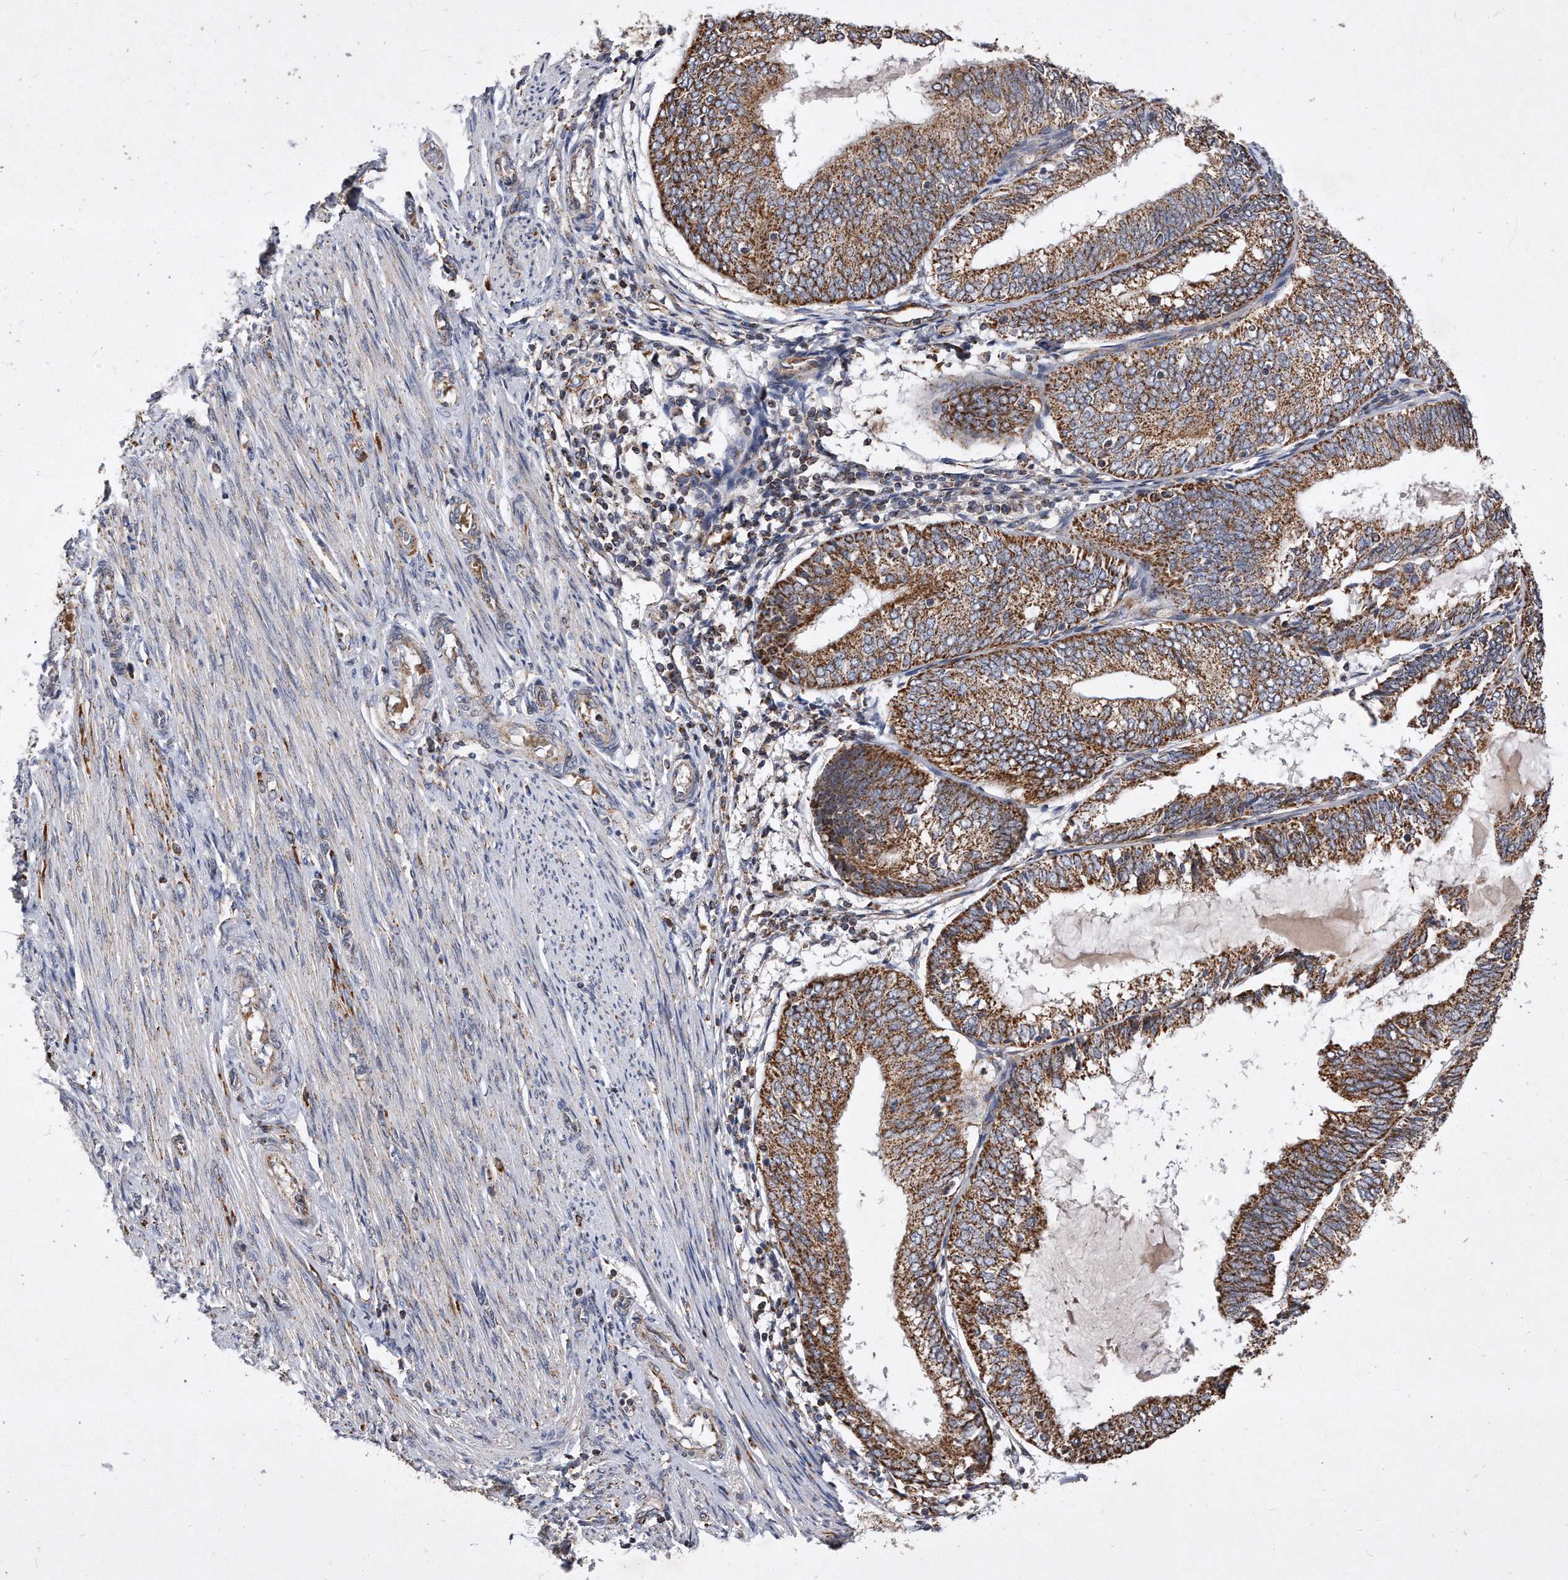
{"staining": {"intensity": "moderate", "quantity": ">75%", "location": "cytoplasmic/membranous"}, "tissue": "endometrial cancer", "cell_type": "Tumor cells", "image_type": "cancer", "snomed": [{"axis": "morphology", "description": "Adenocarcinoma, NOS"}, {"axis": "topography", "description": "Endometrium"}], "caption": "Adenocarcinoma (endometrial) was stained to show a protein in brown. There is medium levels of moderate cytoplasmic/membranous positivity in about >75% of tumor cells.", "gene": "PPP5C", "patient": {"sex": "female", "age": 81}}